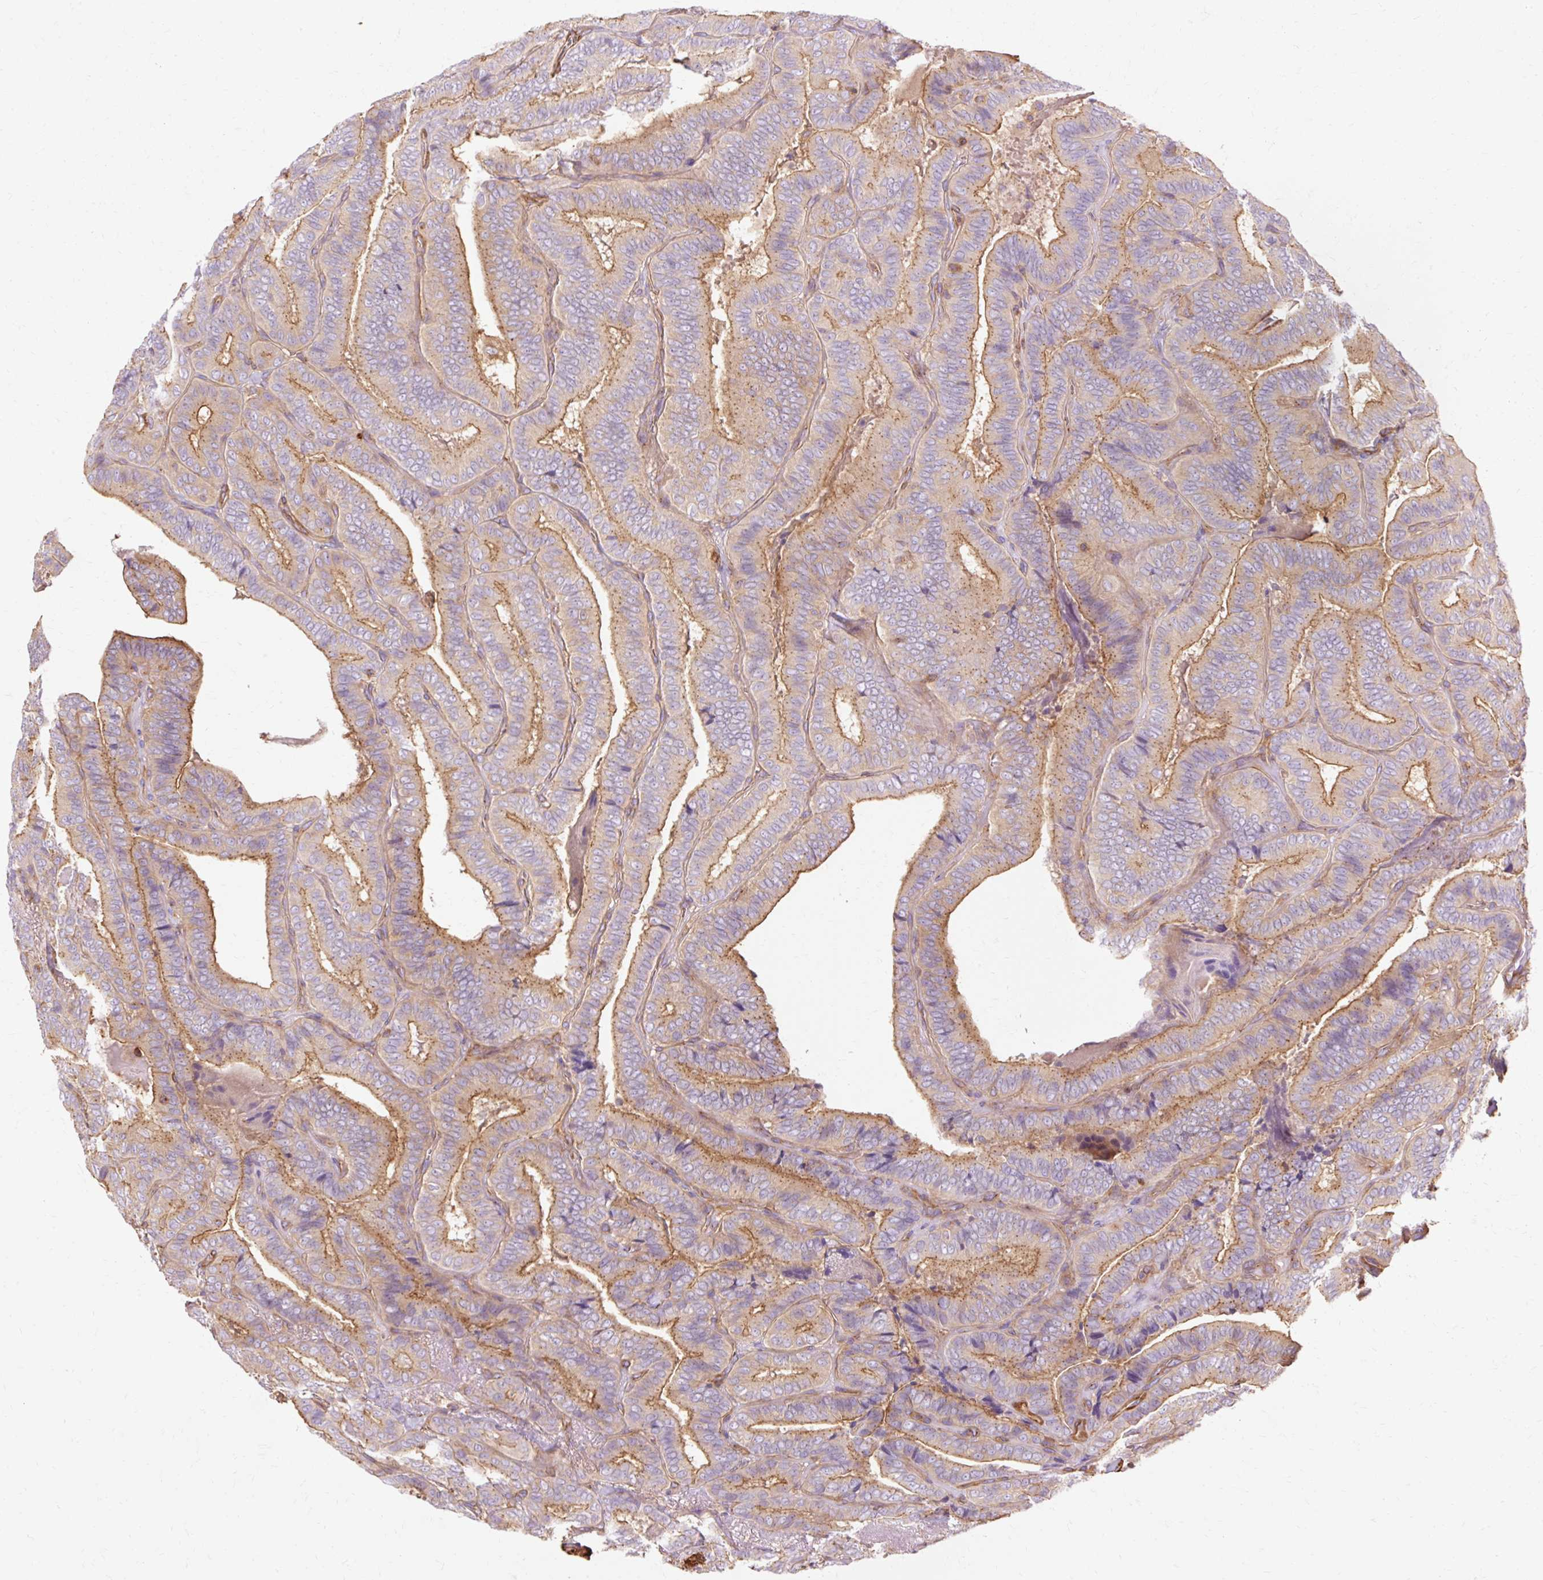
{"staining": {"intensity": "moderate", "quantity": "25%-75%", "location": "cytoplasmic/membranous"}, "tissue": "thyroid cancer", "cell_type": "Tumor cells", "image_type": "cancer", "snomed": [{"axis": "morphology", "description": "Papillary adenocarcinoma, NOS"}, {"axis": "topography", "description": "Thyroid gland"}], "caption": "About 25%-75% of tumor cells in papillary adenocarcinoma (thyroid) reveal moderate cytoplasmic/membranous protein positivity as visualized by brown immunohistochemical staining.", "gene": "TBC1D2B", "patient": {"sex": "male", "age": 61}}